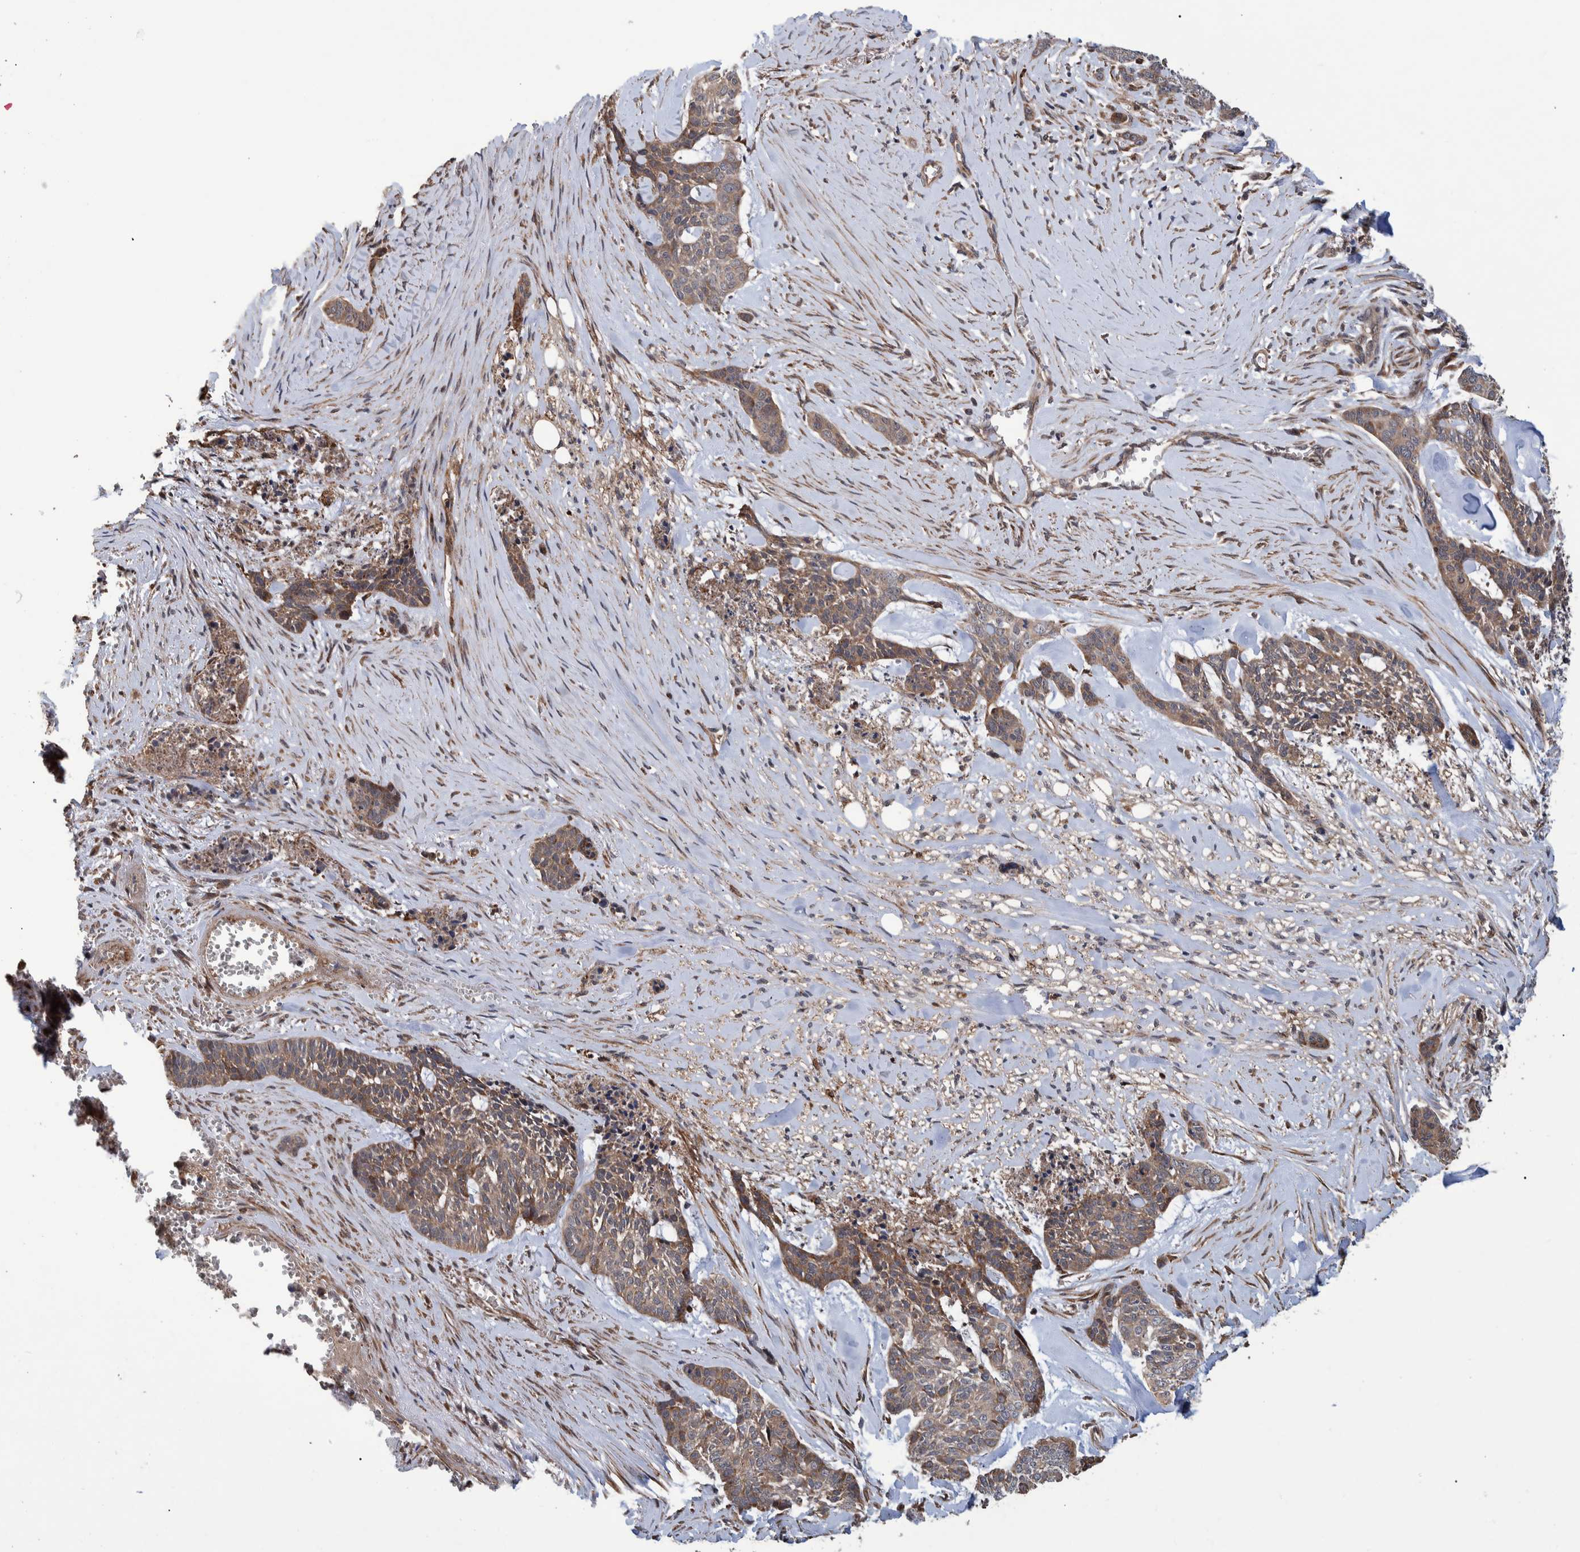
{"staining": {"intensity": "weak", "quantity": ">75%", "location": "cytoplasmic/membranous"}, "tissue": "skin cancer", "cell_type": "Tumor cells", "image_type": "cancer", "snomed": [{"axis": "morphology", "description": "Basal cell carcinoma"}, {"axis": "topography", "description": "Skin"}], "caption": "Human basal cell carcinoma (skin) stained for a protein (brown) reveals weak cytoplasmic/membranous positive staining in approximately >75% of tumor cells.", "gene": "B3GNTL1", "patient": {"sex": "female", "age": 64}}